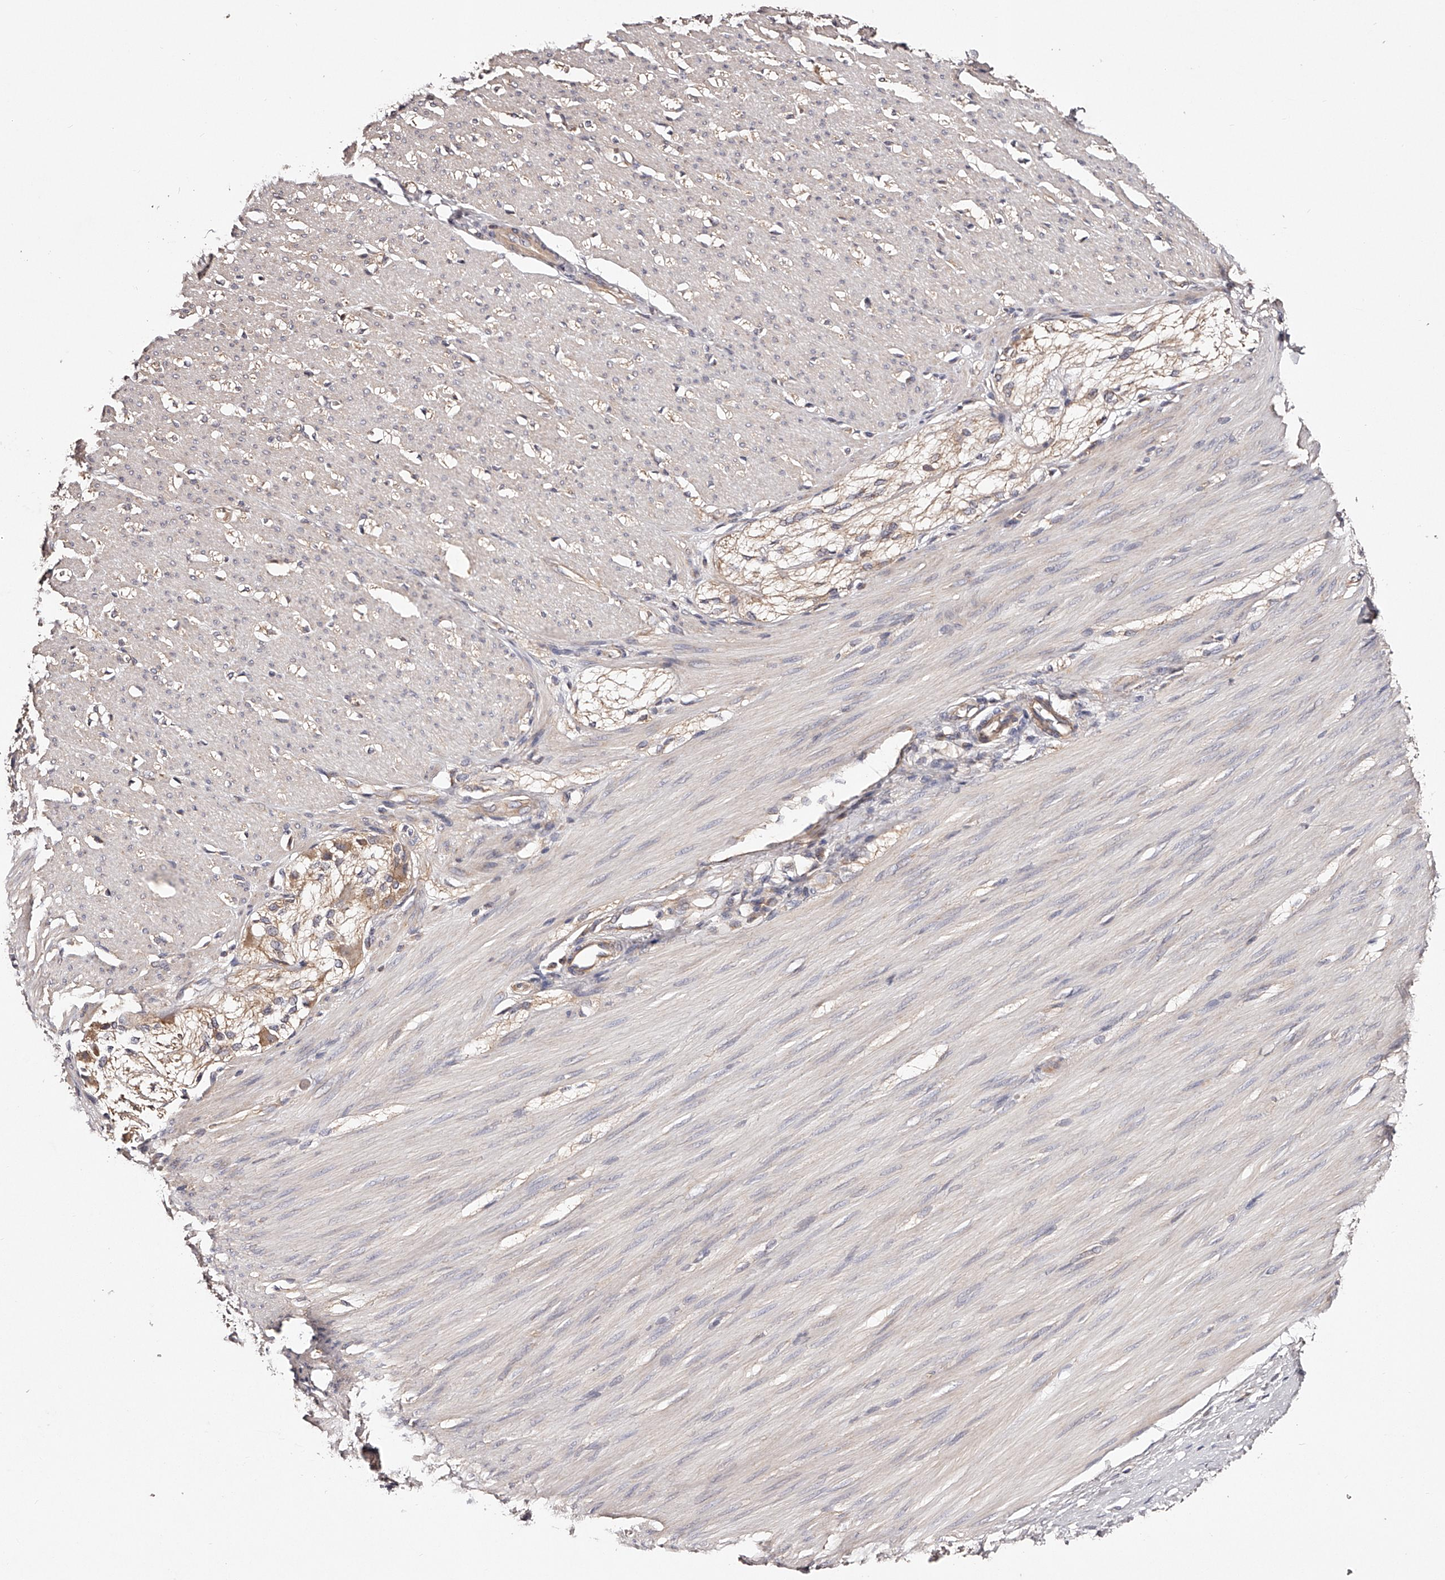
{"staining": {"intensity": "negative", "quantity": "none", "location": "none"}, "tissue": "smooth muscle", "cell_type": "Smooth muscle cells", "image_type": "normal", "snomed": [{"axis": "morphology", "description": "Normal tissue, NOS"}, {"axis": "morphology", "description": "Adenocarcinoma, NOS"}, {"axis": "topography", "description": "Colon"}, {"axis": "topography", "description": "Peripheral nerve tissue"}], "caption": "This histopathology image is of normal smooth muscle stained with immunohistochemistry to label a protein in brown with the nuclei are counter-stained blue. There is no expression in smooth muscle cells. (DAB (3,3'-diaminobenzidine) immunohistochemistry (IHC) visualized using brightfield microscopy, high magnification).", "gene": "USP21", "patient": {"sex": "male", "age": 14}}